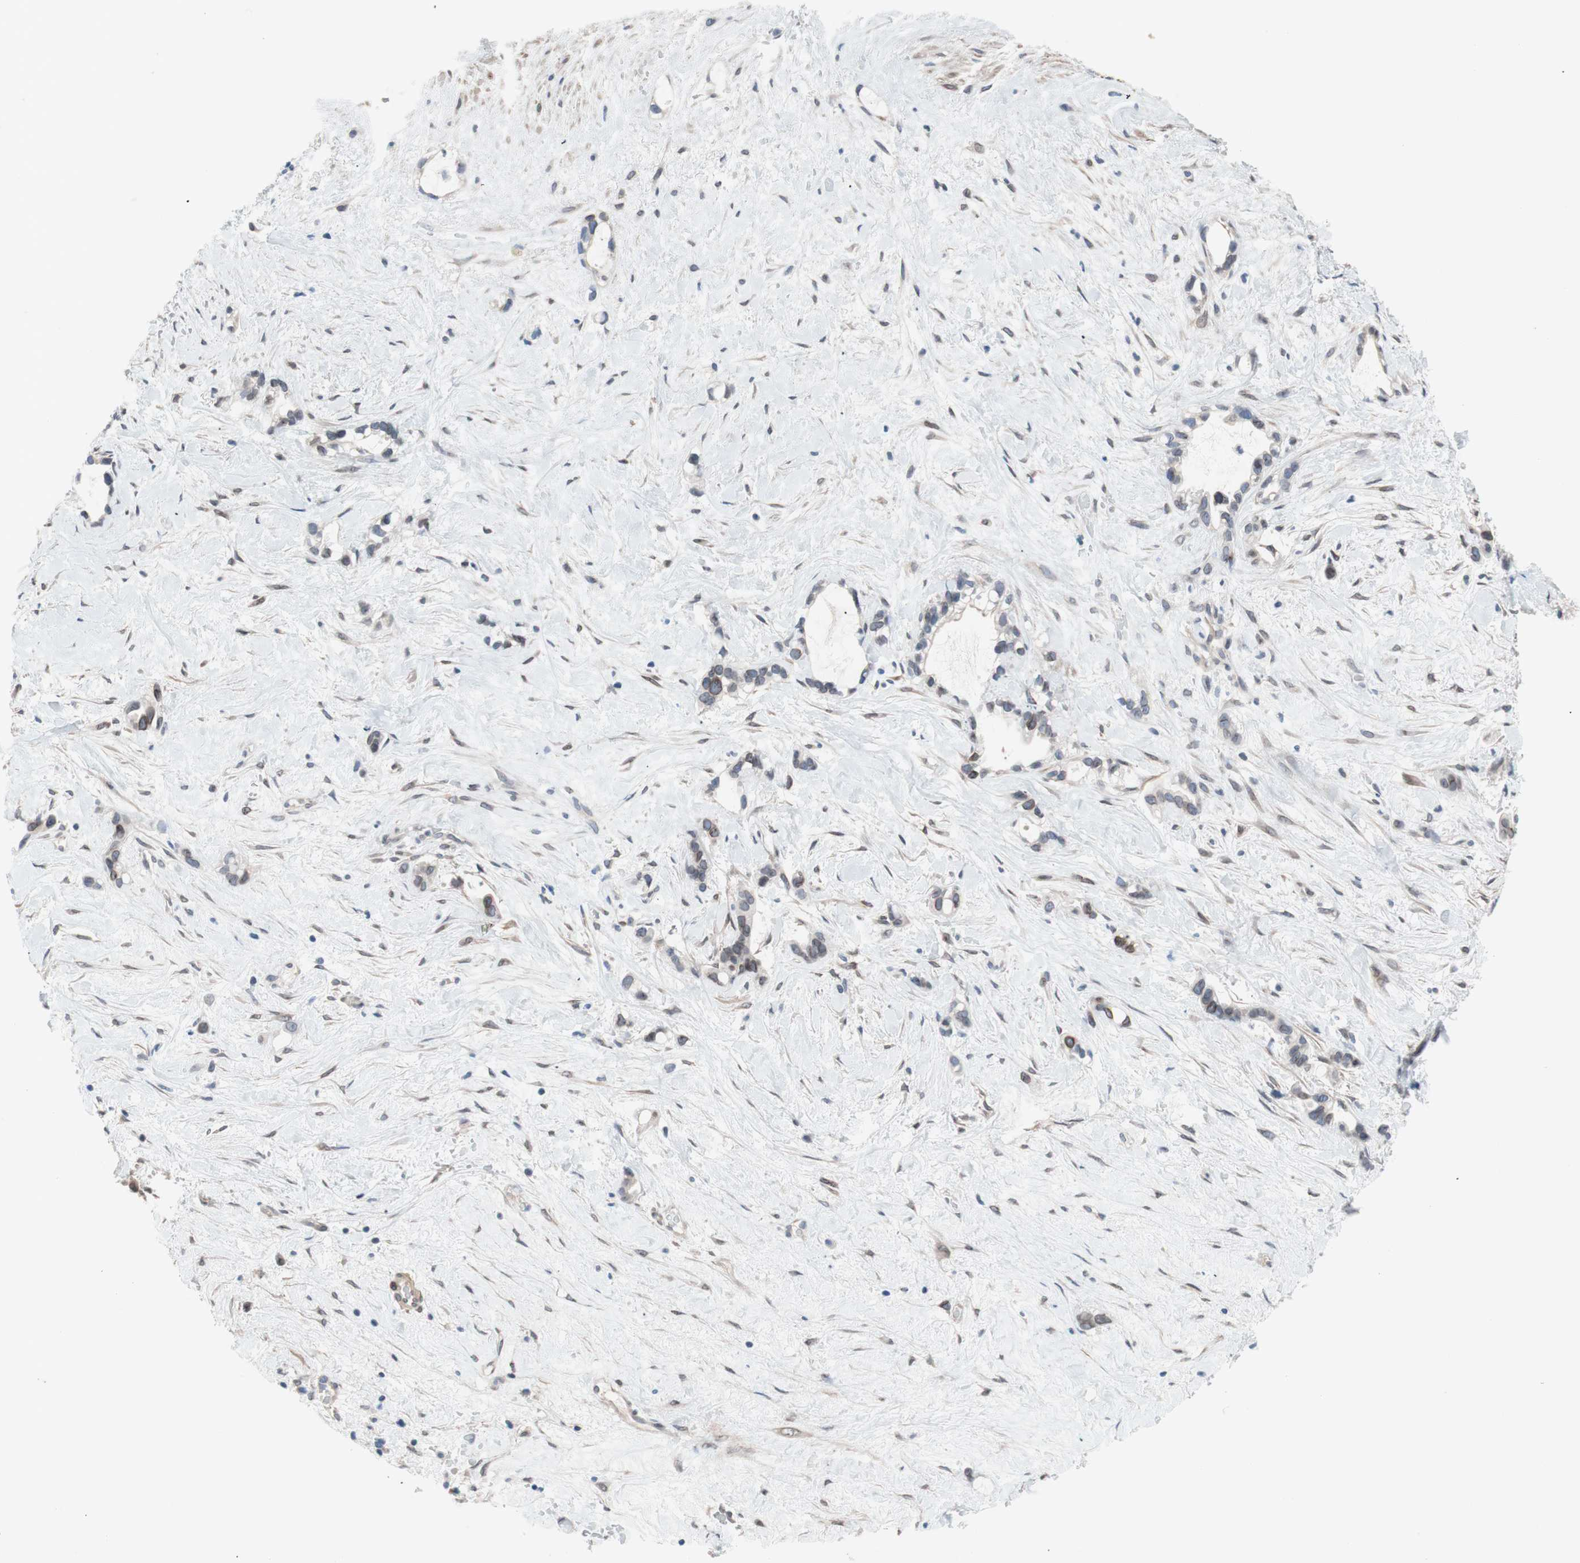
{"staining": {"intensity": "weak", "quantity": "<25%", "location": "cytoplasmic/membranous,nuclear"}, "tissue": "liver cancer", "cell_type": "Tumor cells", "image_type": "cancer", "snomed": [{"axis": "morphology", "description": "Cholangiocarcinoma"}, {"axis": "topography", "description": "Liver"}], "caption": "DAB immunohistochemical staining of human liver cholangiocarcinoma reveals no significant expression in tumor cells.", "gene": "ARNT2", "patient": {"sex": "female", "age": 65}}